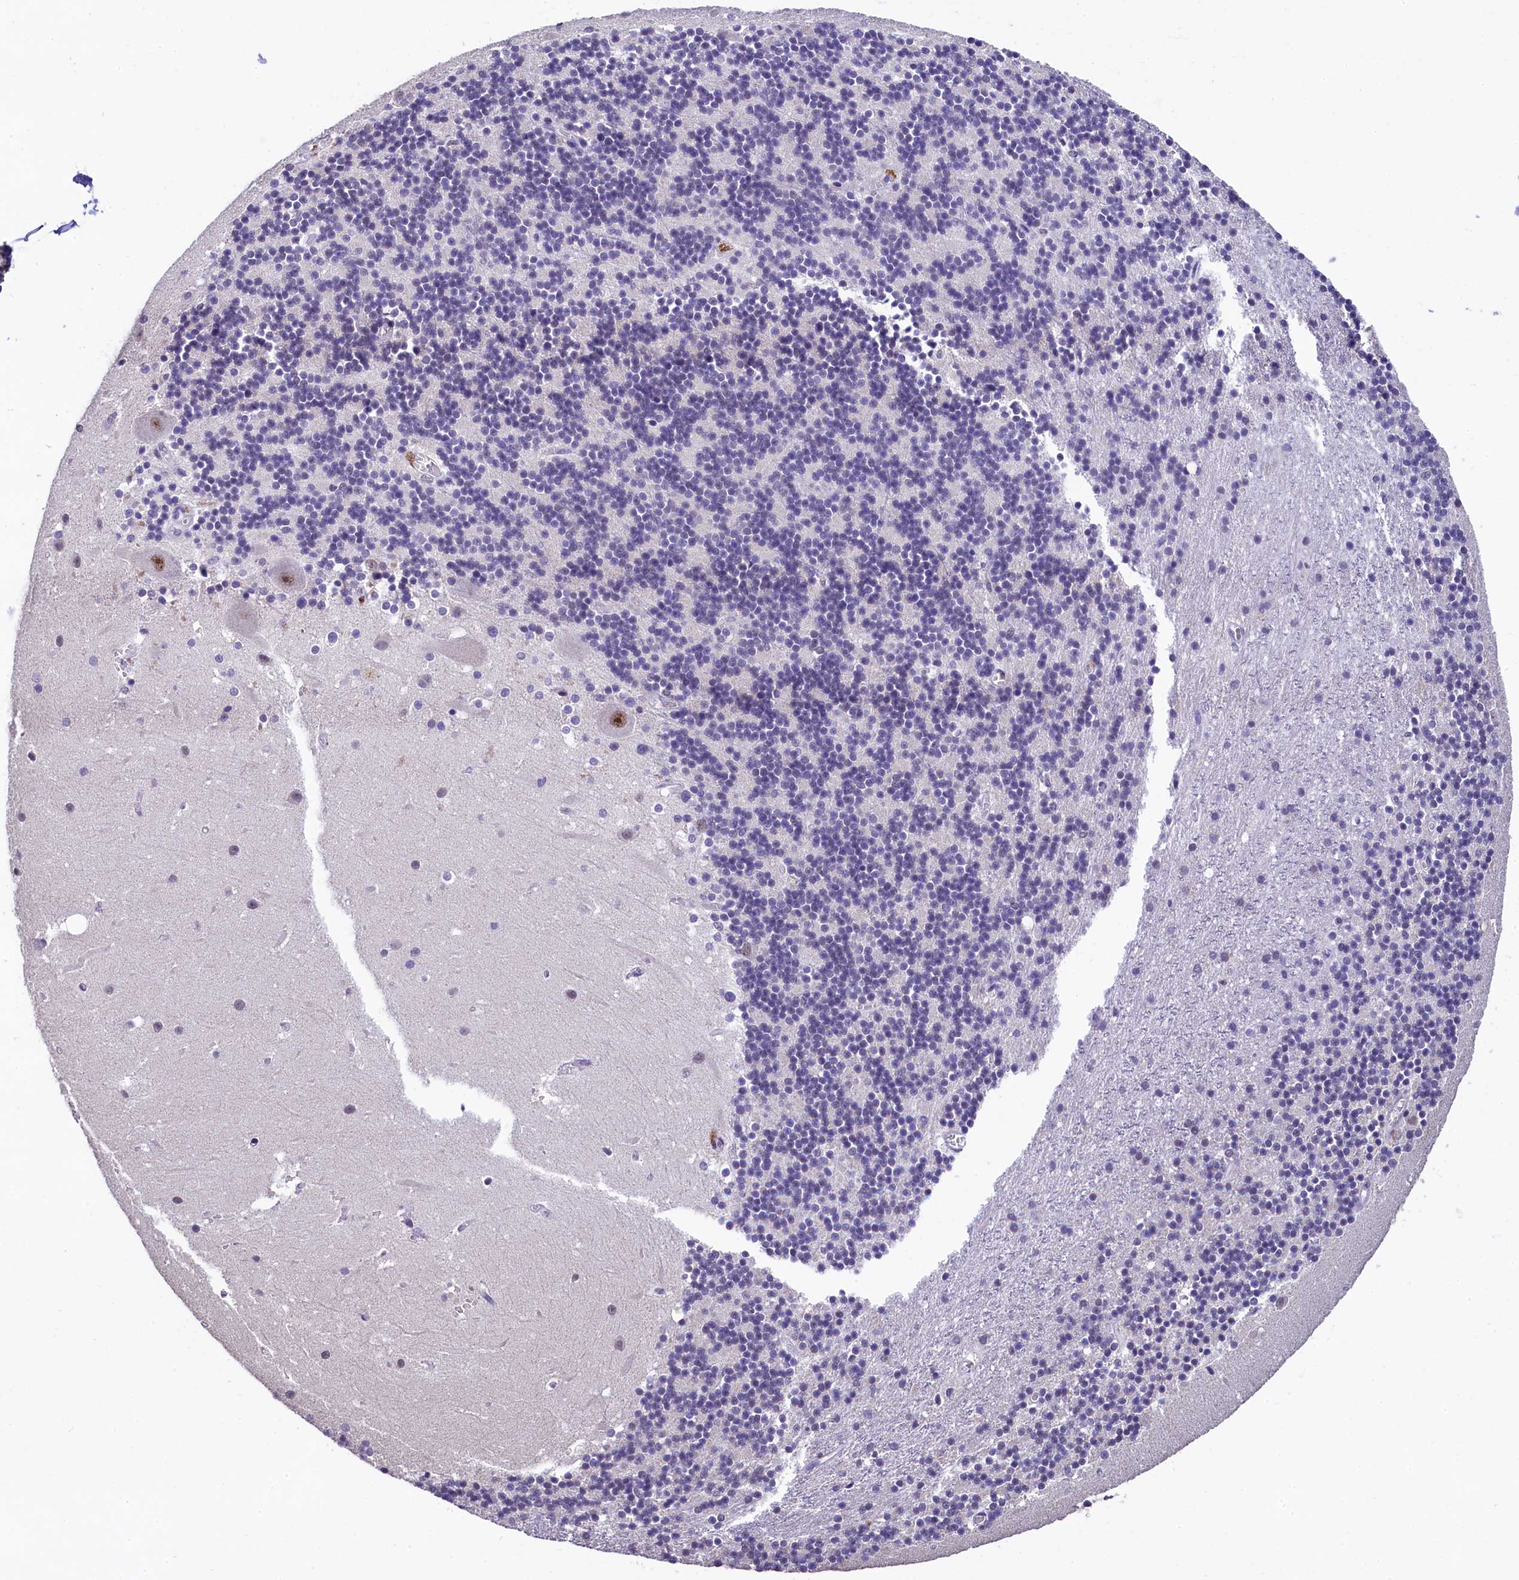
{"staining": {"intensity": "negative", "quantity": "none", "location": "none"}, "tissue": "cerebellum", "cell_type": "Cells in granular layer", "image_type": "normal", "snomed": [{"axis": "morphology", "description": "Normal tissue, NOS"}, {"axis": "topography", "description": "Cerebellum"}], "caption": "Immunohistochemistry image of unremarkable human cerebellum stained for a protein (brown), which shows no positivity in cells in granular layer.", "gene": "HECTD4", "patient": {"sex": "male", "age": 54}}